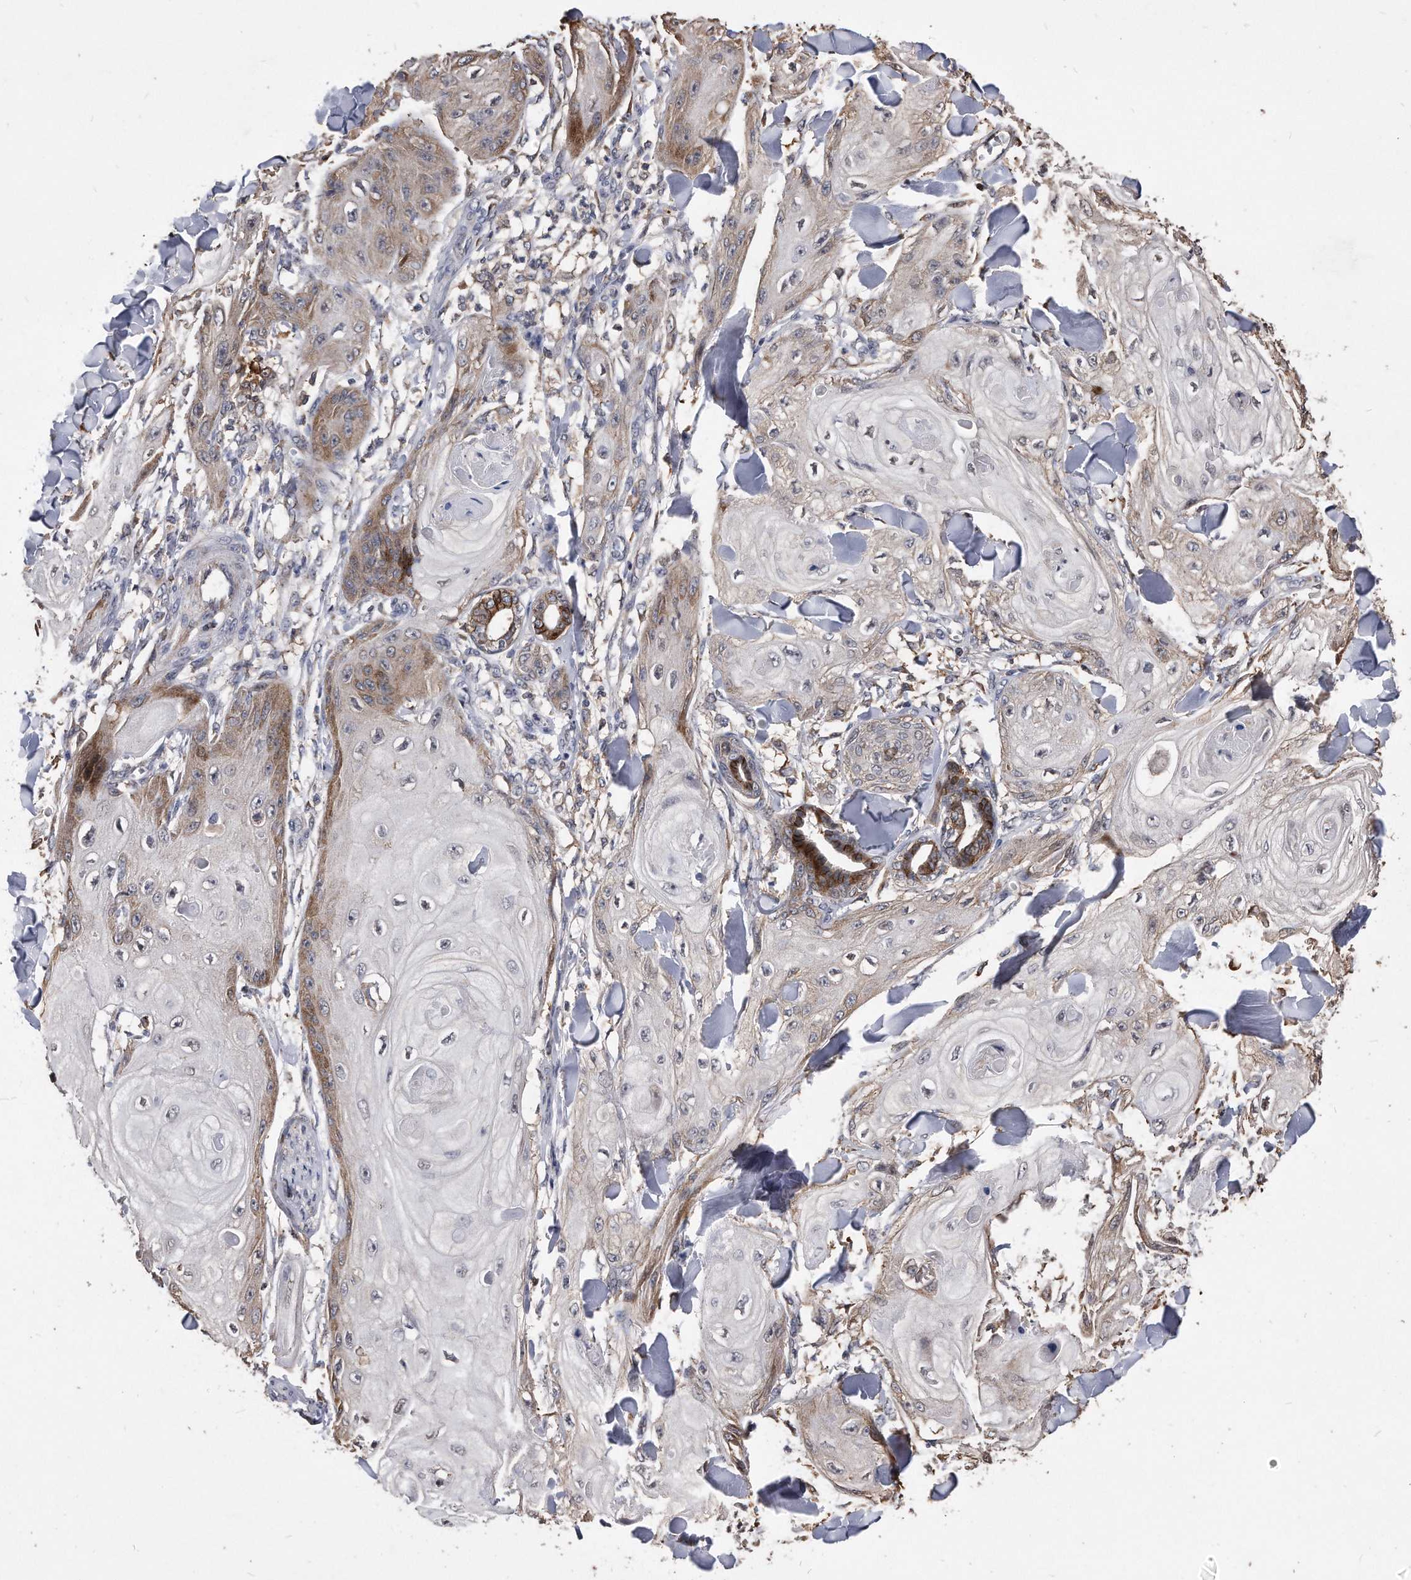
{"staining": {"intensity": "weak", "quantity": "<25%", "location": "cytoplasmic/membranous"}, "tissue": "skin cancer", "cell_type": "Tumor cells", "image_type": "cancer", "snomed": [{"axis": "morphology", "description": "Squamous cell carcinoma, NOS"}, {"axis": "topography", "description": "Skin"}], "caption": "Tumor cells show no significant expression in squamous cell carcinoma (skin).", "gene": "IL20RA", "patient": {"sex": "male", "age": 74}}